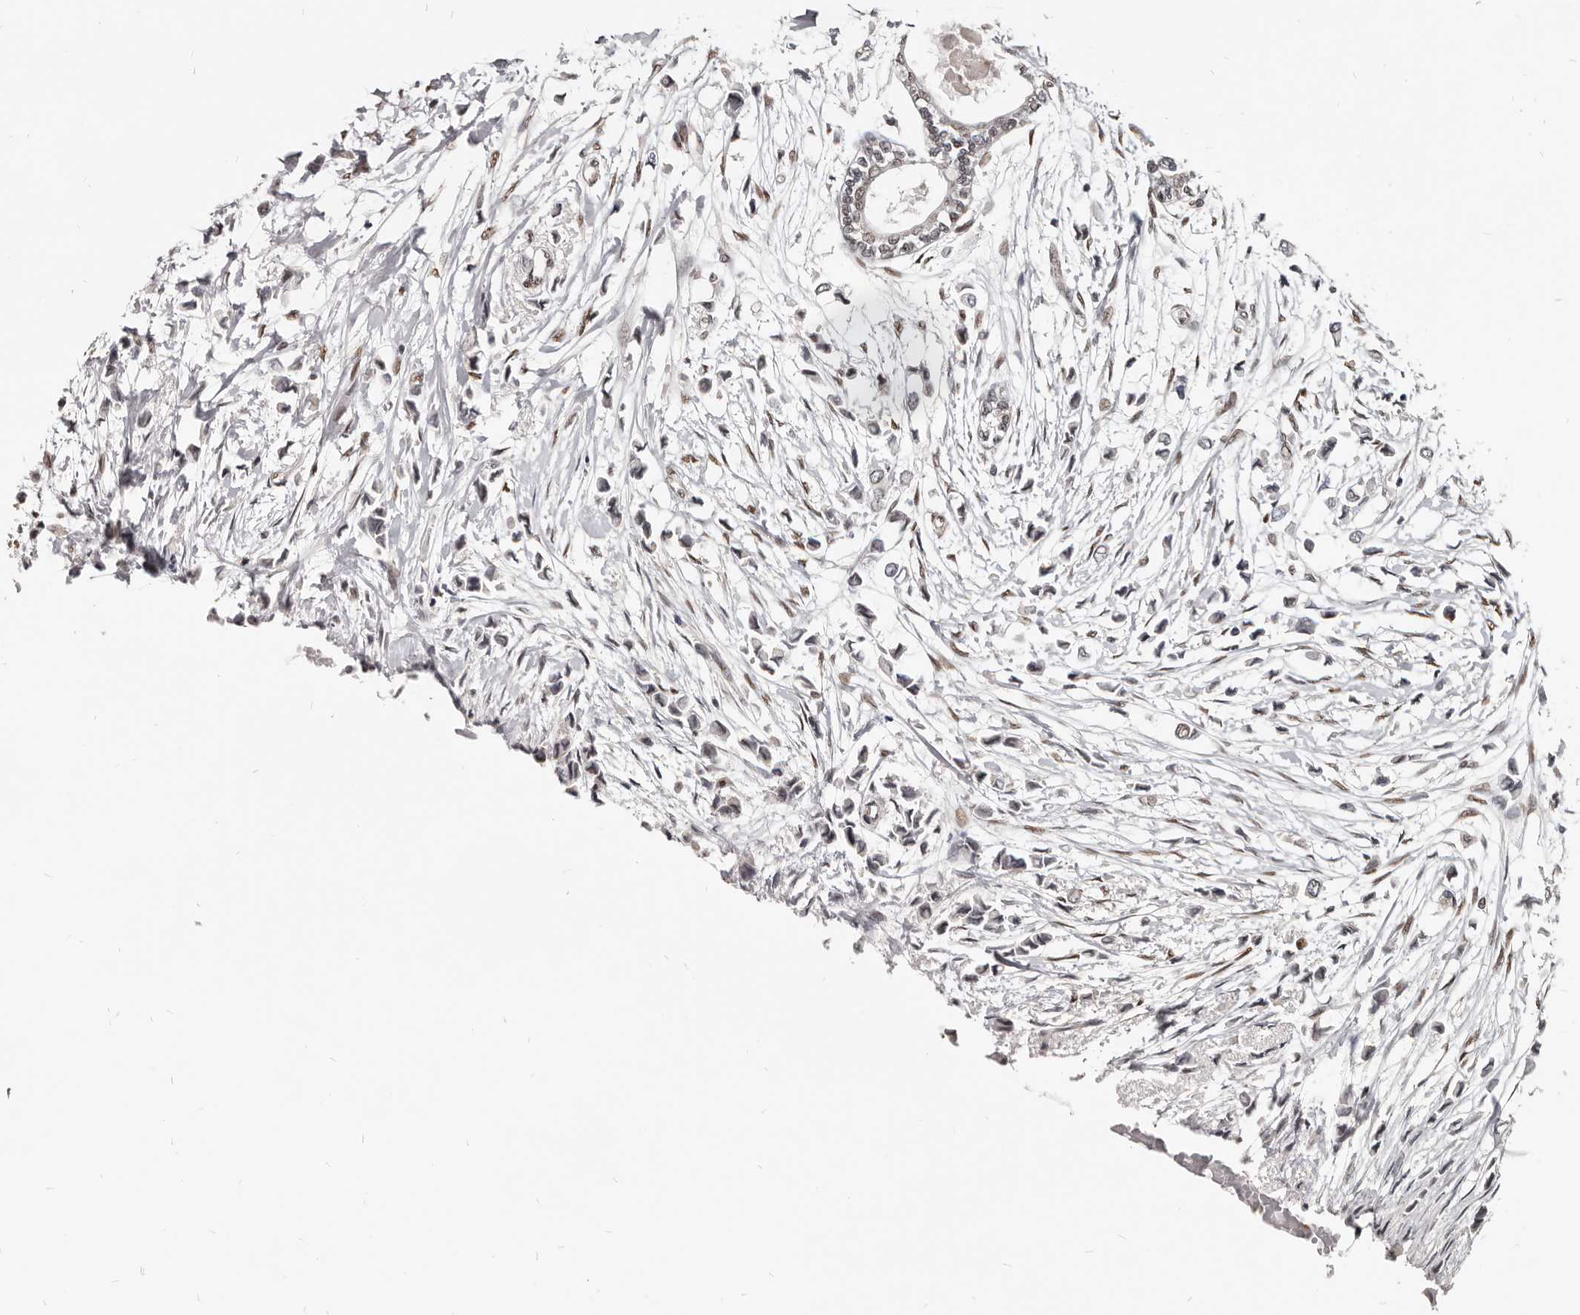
{"staining": {"intensity": "negative", "quantity": "none", "location": "none"}, "tissue": "breast cancer", "cell_type": "Tumor cells", "image_type": "cancer", "snomed": [{"axis": "morphology", "description": "Lobular carcinoma"}, {"axis": "topography", "description": "Breast"}], "caption": "High power microscopy photomicrograph of an immunohistochemistry photomicrograph of lobular carcinoma (breast), revealing no significant staining in tumor cells. (DAB (3,3'-diaminobenzidine) immunohistochemistry (IHC), high magnification).", "gene": "ATF5", "patient": {"sex": "female", "age": 51}}